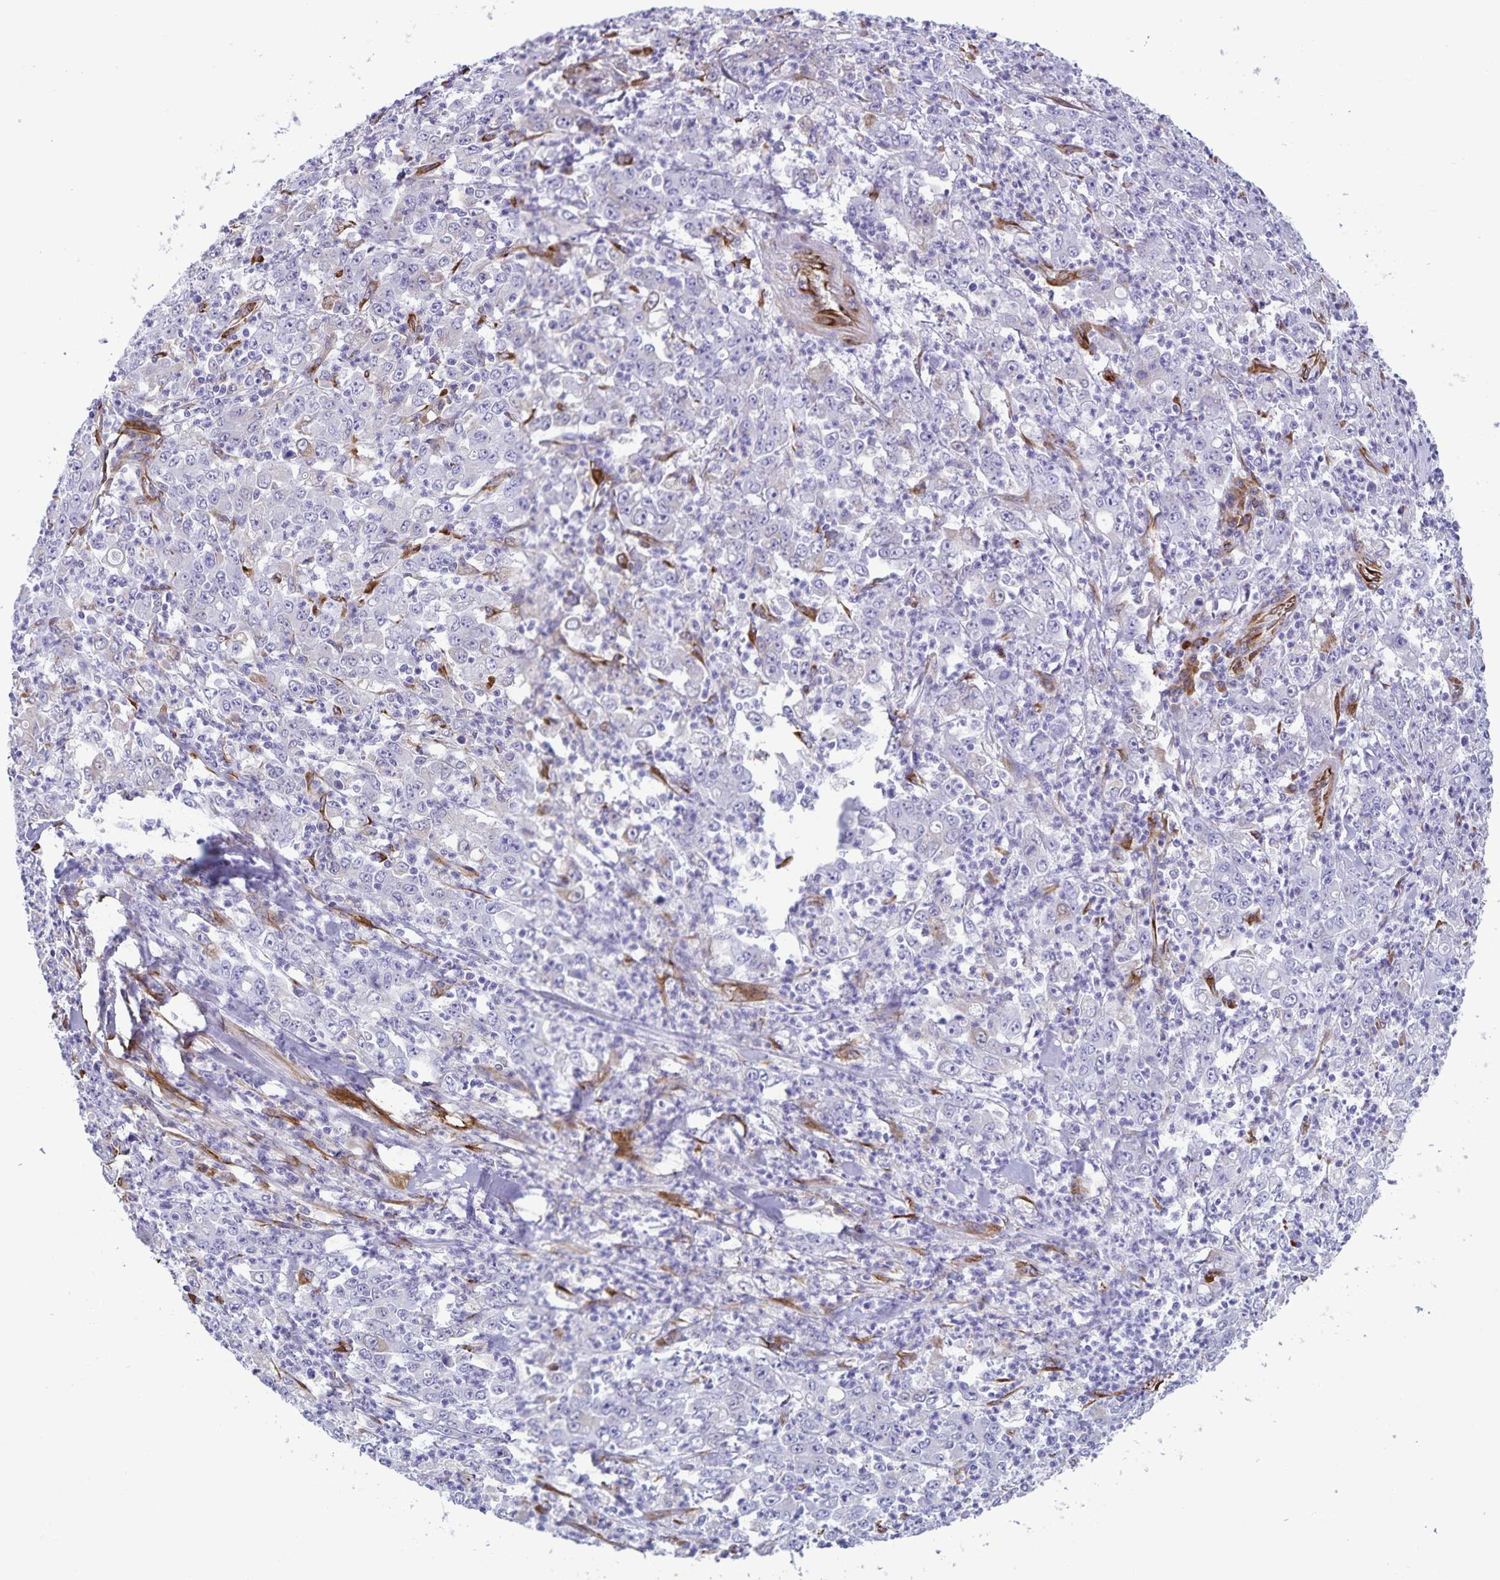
{"staining": {"intensity": "negative", "quantity": "none", "location": "none"}, "tissue": "stomach cancer", "cell_type": "Tumor cells", "image_type": "cancer", "snomed": [{"axis": "morphology", "description": "Adenocarcinoma, NOS"}, {"axis": "topography", "description": "Stomach, lower"}], "caption": "Histopathology image shows no protein positivity in tumor cells of stomach cancer tissue.", "gene": "RCN1", "patient": {"sex": "female", "age": 71}}